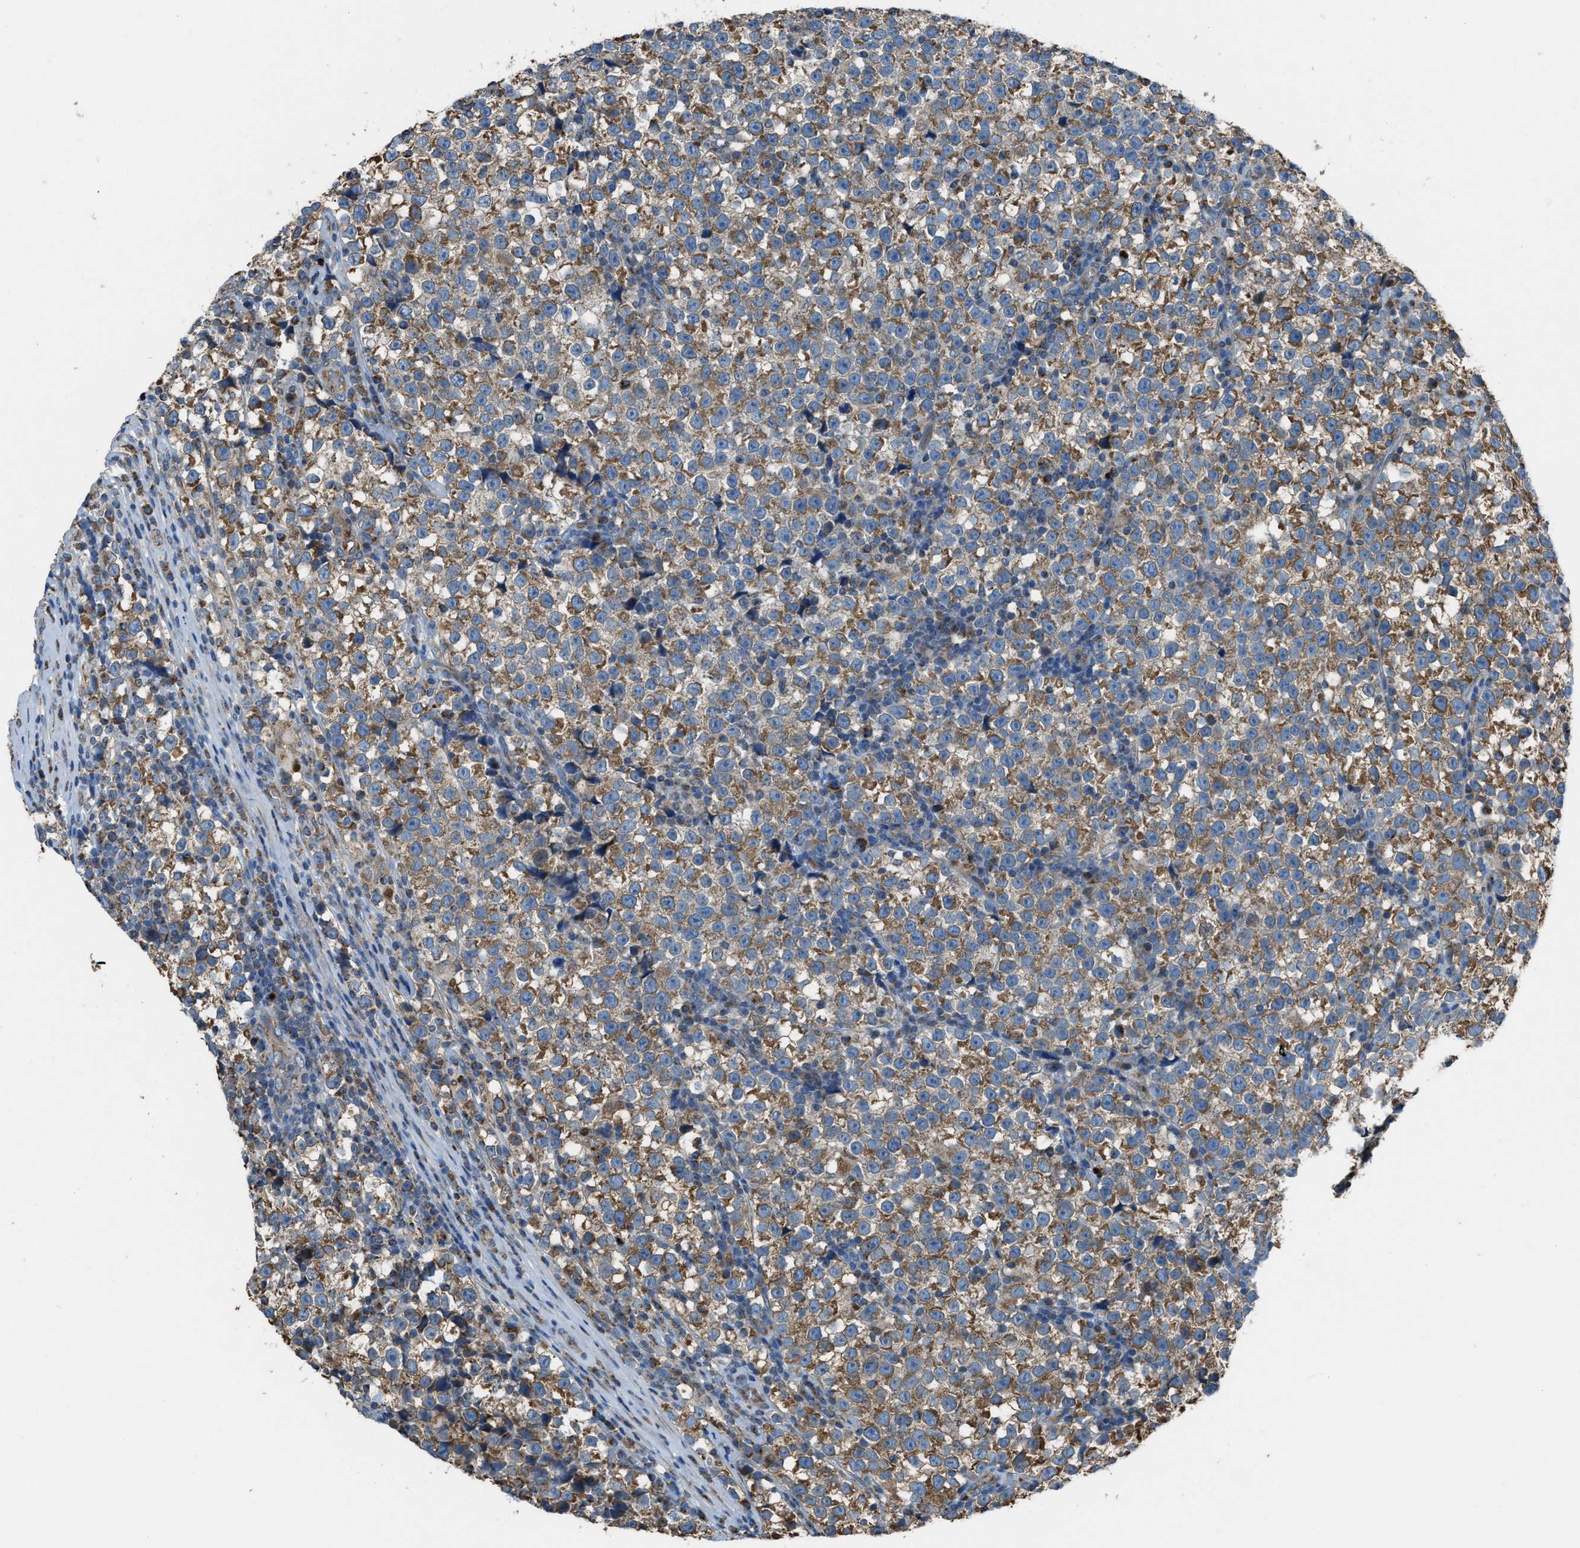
{"staining": {"intensity": "moderate", "quantity": ">75%", "location": "cytoplasmic/membranous"}, "tissue": "testis cancer", "cell_type": "Tumor cells", "image_type": "cancer", "snomed": [{"axis": "morphology", "description": "Normal tissue, NOS"}, {"axis": "morphology", "description": "Seminoma, NOS"}, {"axis": "topography", "description": "Testis"}], "caption": "This image displays immunohistochemistry (IHC) staining of human testis cancer (seminoma), with medium moderate cytoplasmic/membranous expression in approximately >75% of tumor cells.", "gene": "SLC25A11", "patient": {"sex": "male", "age": 43}}